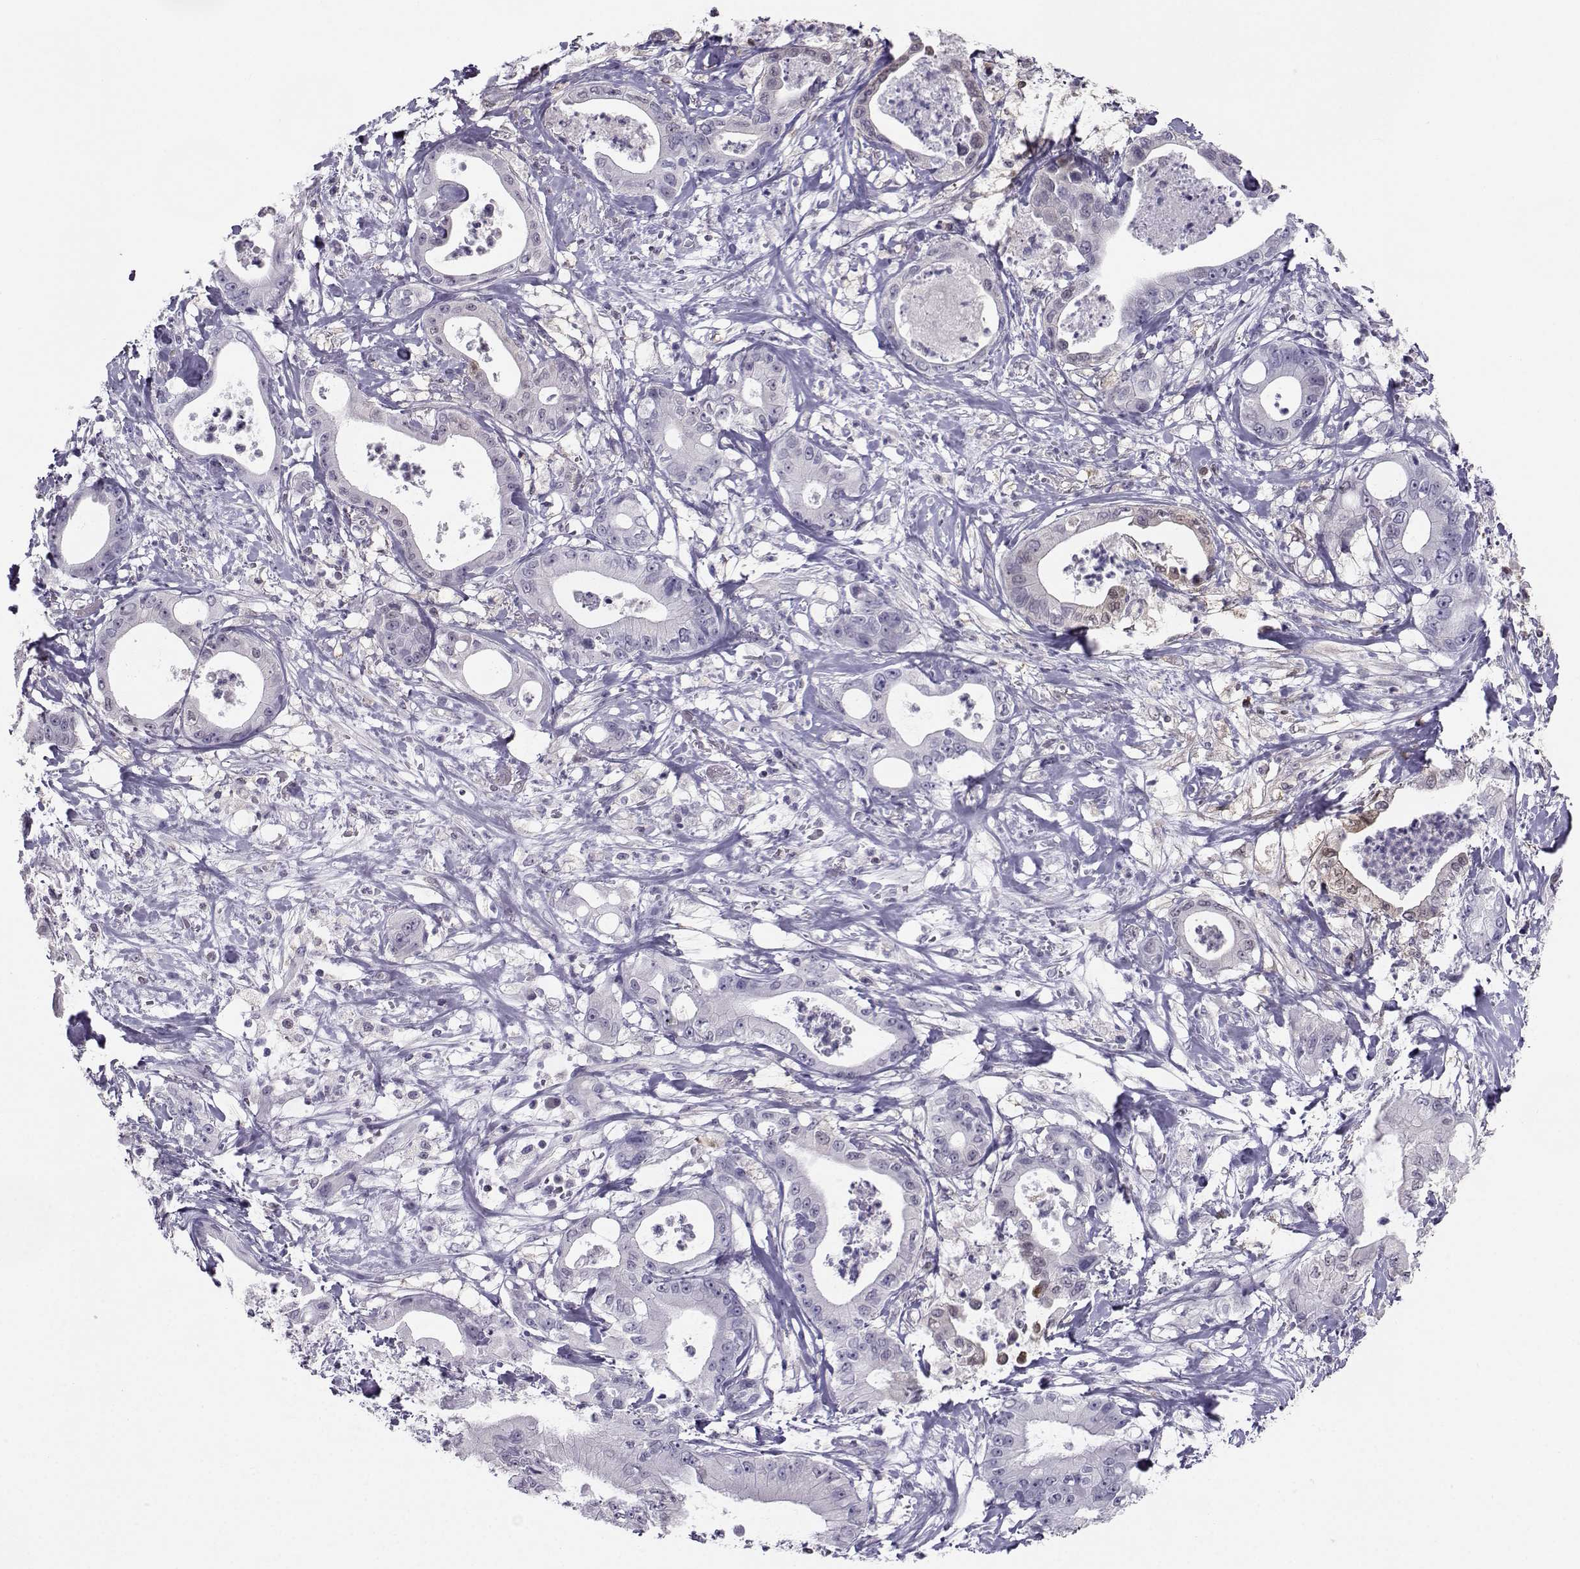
{"staining": {"intensity": "weak", "quantity": "<25%", "location": "cytoplasmic/membranous"}, "tissue": "pancreatic cancer", "cell_type": "Tumor cells", "image_type": "cancer", "snomed": [{"axis": "morphology", "description": "Adenocarcinoma, NOS"}, {"axis": "topography", "description": "Pancreas"}], "caption": "Tumor cells are negative for protein expression in human pancreatic cancer.", "gene": "PGK1", "patient": {"sex": "male", "age": 71}}